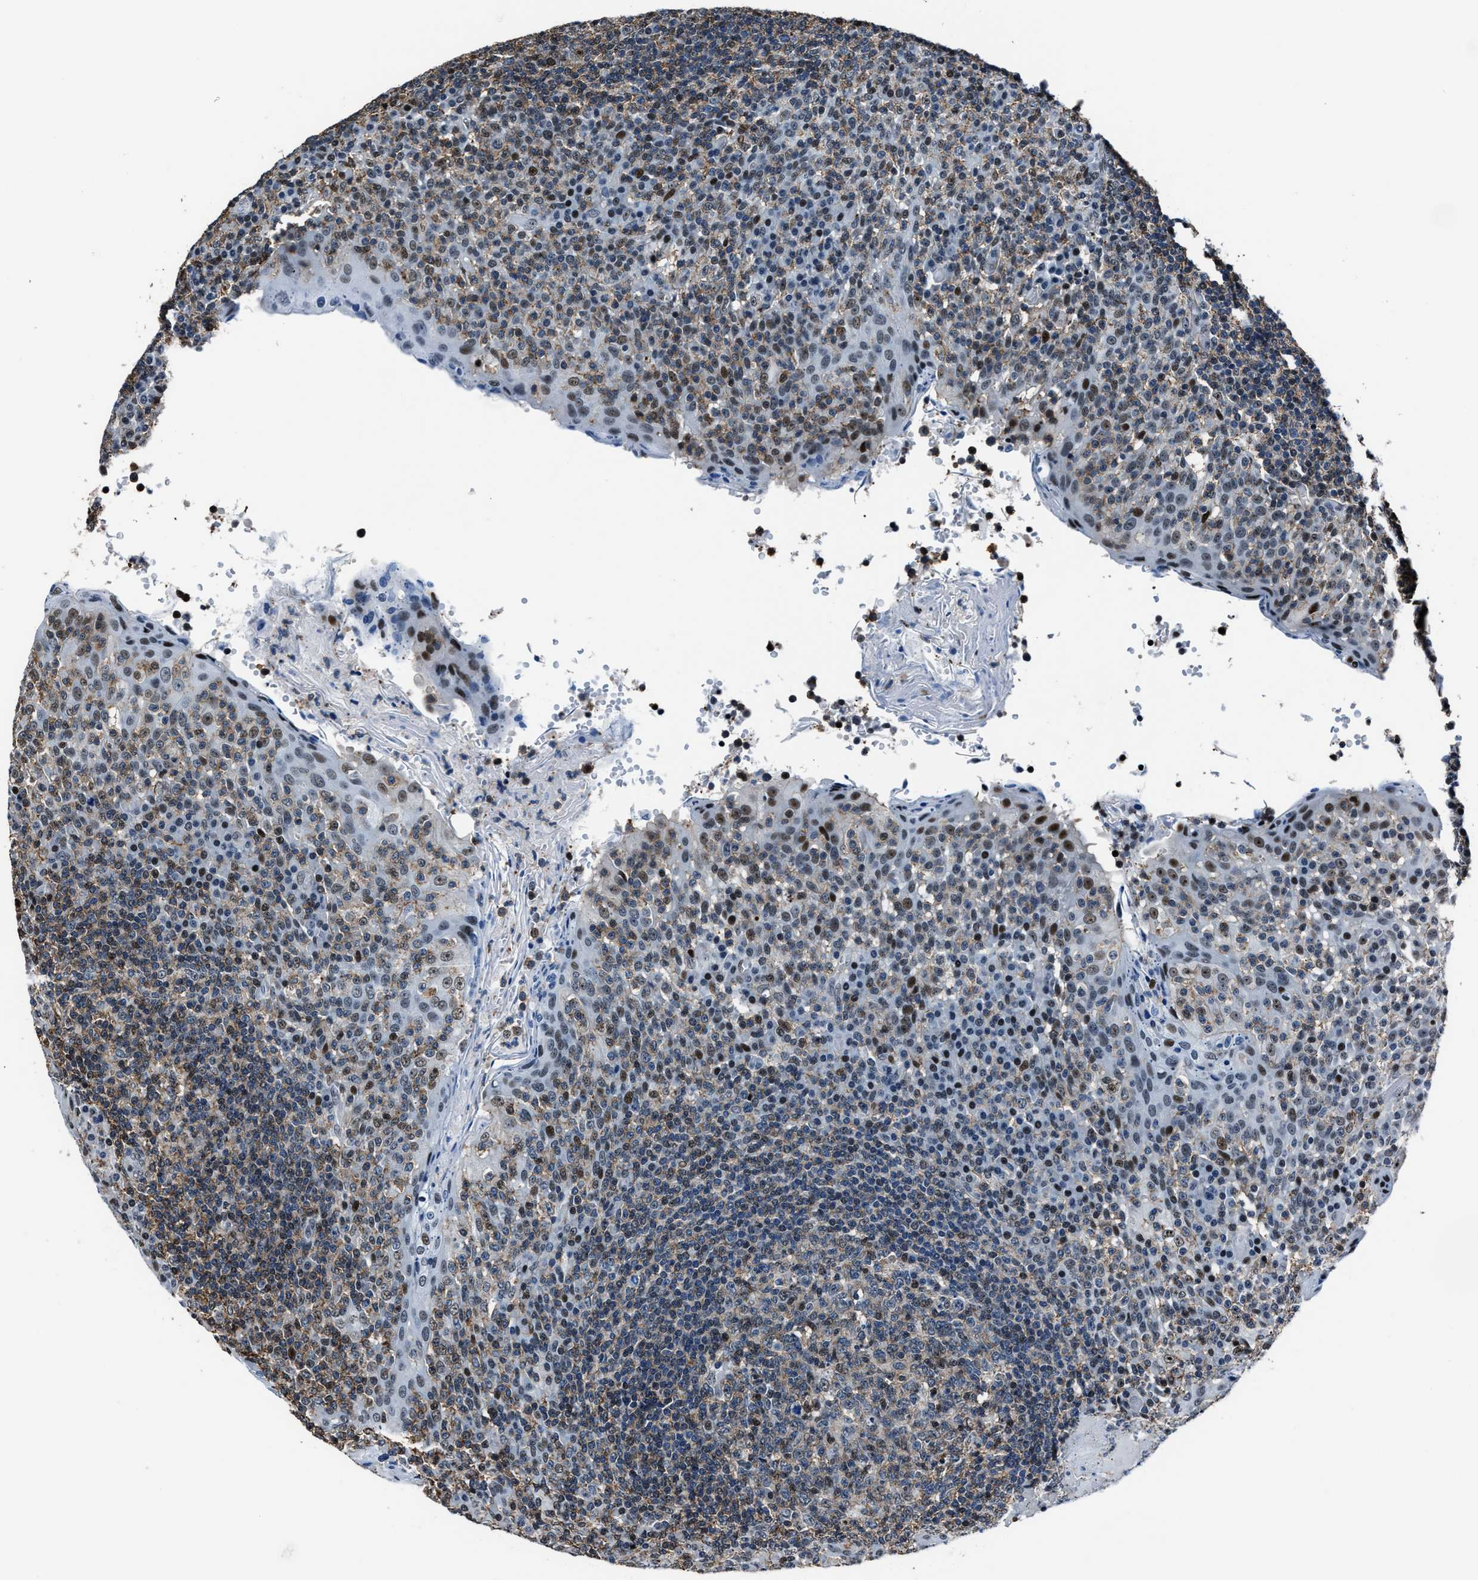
{"staining": {"intensity": "weak", "quantity": "25%-75%", "location": "cytoplasmic/membranous,nuclear"}, "tissue": "tonsil", "cell_type": "Germinal center cells", "image_type": "normal", "snomed": [{"axis": "morphology", "description": "Normal tissue, NOS"}, {"axis": "topography", "description": "Tonsil"}], "caption": "Immunohistochemistry photomicrograph of normal tonsil: human tonsil stained using immunohistochemistry reveals low levels of weak protein expression localized specifically in the cytoplasmic/membranous,nuclear of germinal center cells, appearing as a cytoplasmic/membranous,nuclear brown color.", "gene": "PPIE", "patient": {"sex": "female", "age": 19}}